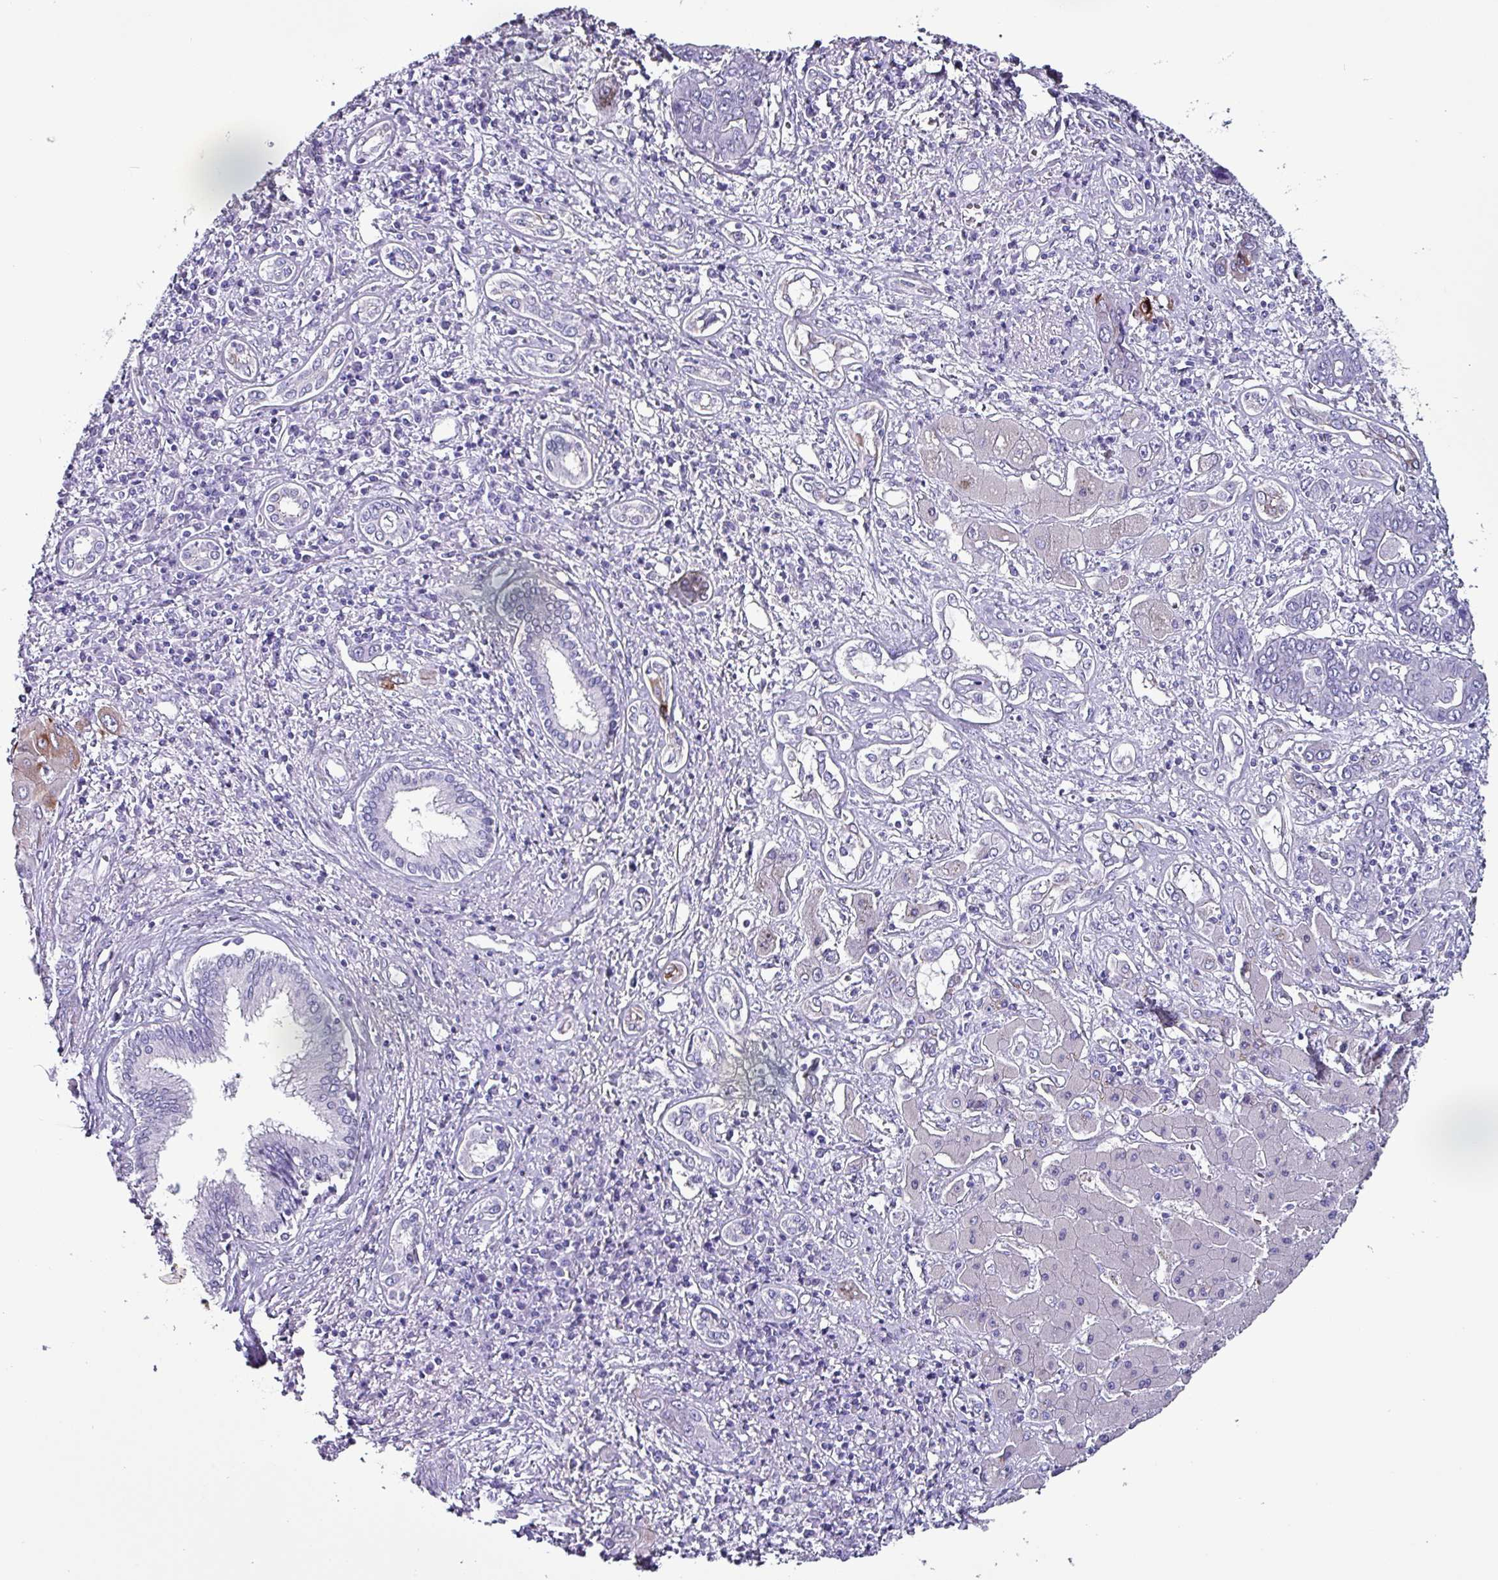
{"staining": {"intensity": "negative", "quantity": "none", "location": "none"}, "tissue": "liver cancer", "cell_type": "Tumor cells", "image_type": "cancer", "snomed": [{"axis": "morphology", "description": "Cholangiocarcinoma"}, {"axis": "topography", "description": "Liver"}], "caption": "An immunohistochemistry (IHC) image of cholangiocarcinoma (liver) is shown. There is no staining in tumor cells of cholangiocarcinoma (liver).", "gene": "KRT6C", "patient": {"sex": "male", "age": 67}}